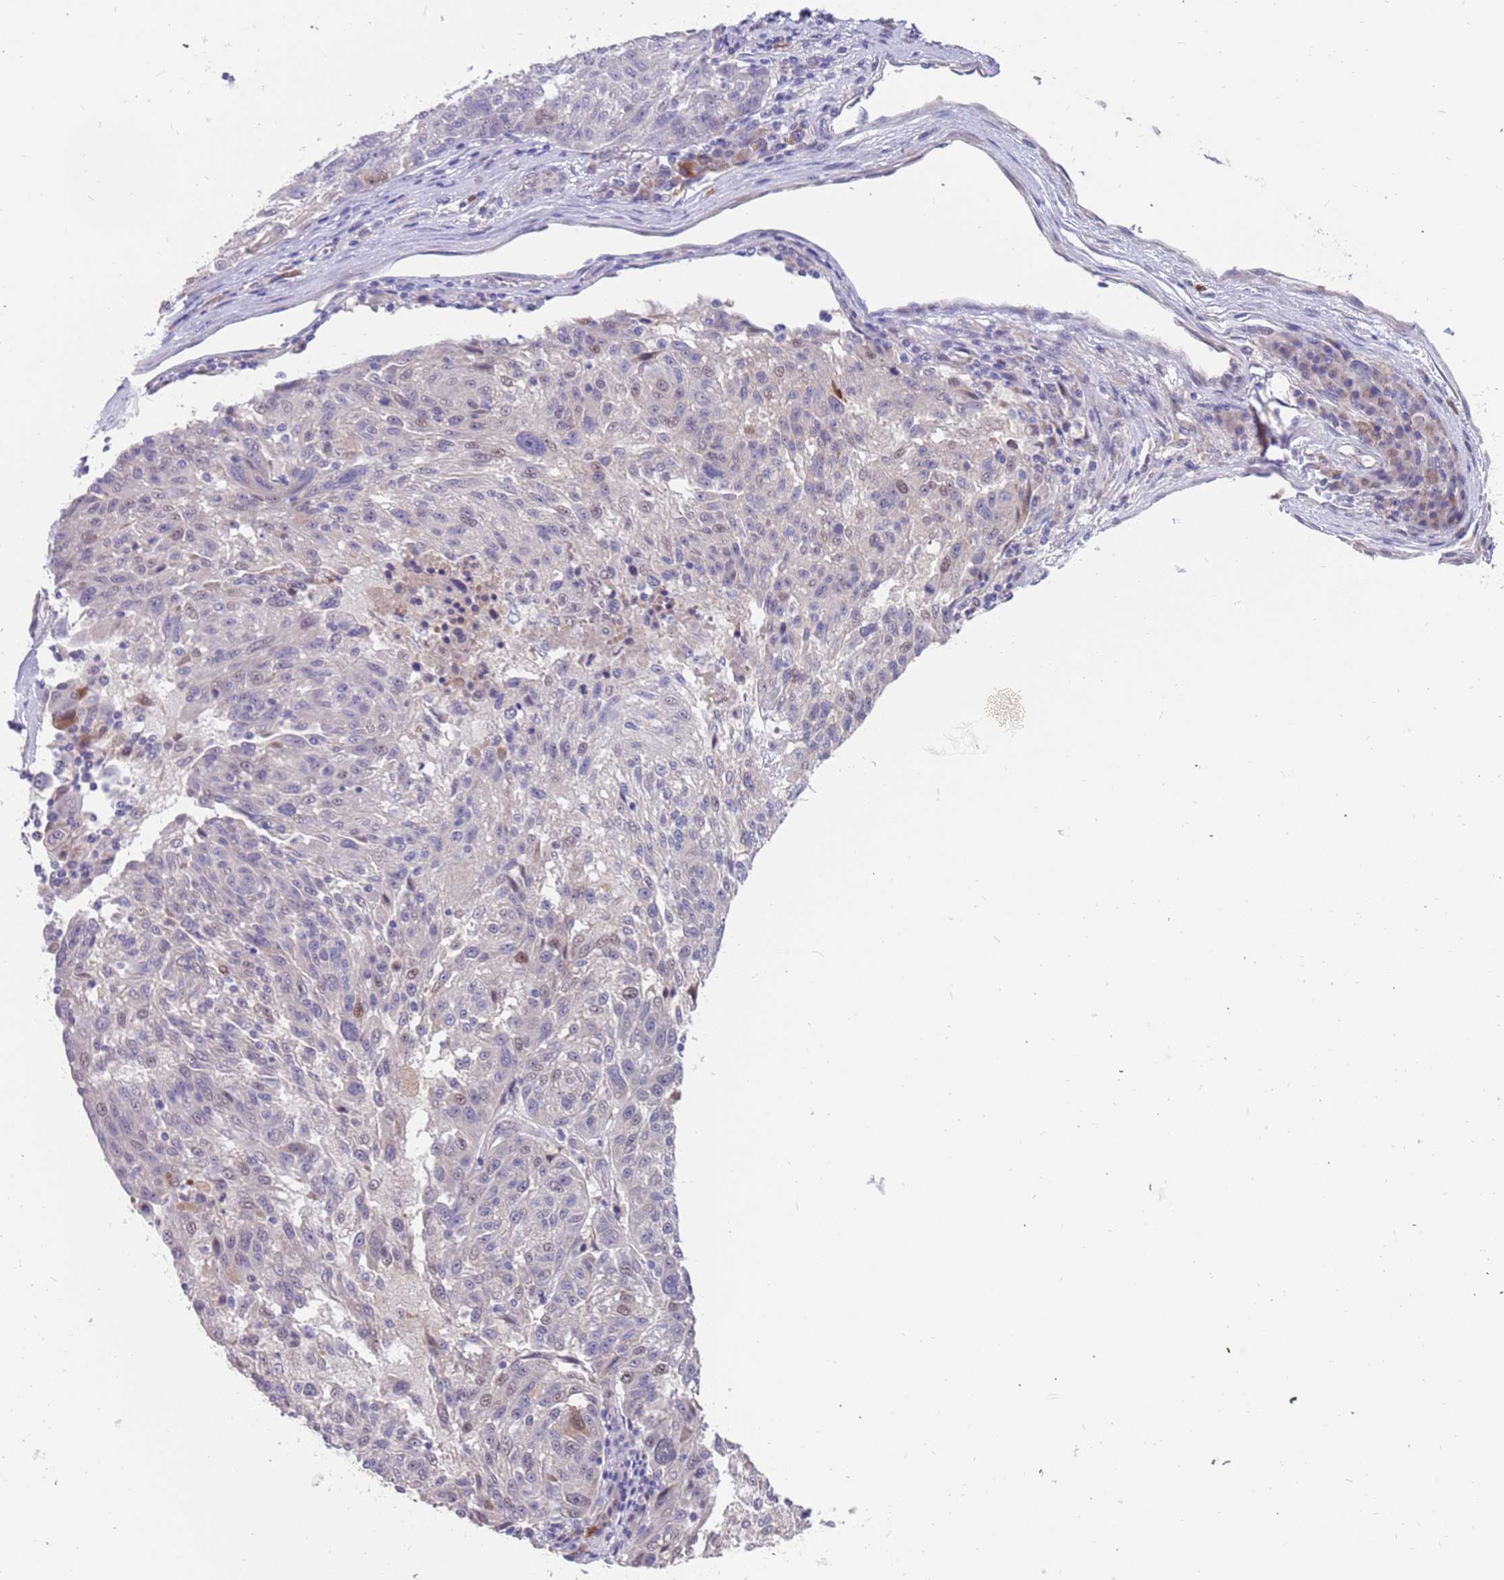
{"staining": {"intensity": "moderate", "quantity": "<25%", "location": "nuclear"}, "tissue": "melanoma", "cell_type": "Tumor cells", "image_type": "cancer", "snomed": [{"axis": "morphology", "description": "Malignant melanoma, NOS"}, {"axis": "topography", "description": "Skin"}], "caption": "A brown stain highlights moderate nuclear positivity of a protein in human malignant melanoma tumor cells. The protein is shown in brown color, while the nuclei are stained blue.", "gene": "ZNF746", "patient": {"sex": "male", "age": 53}}